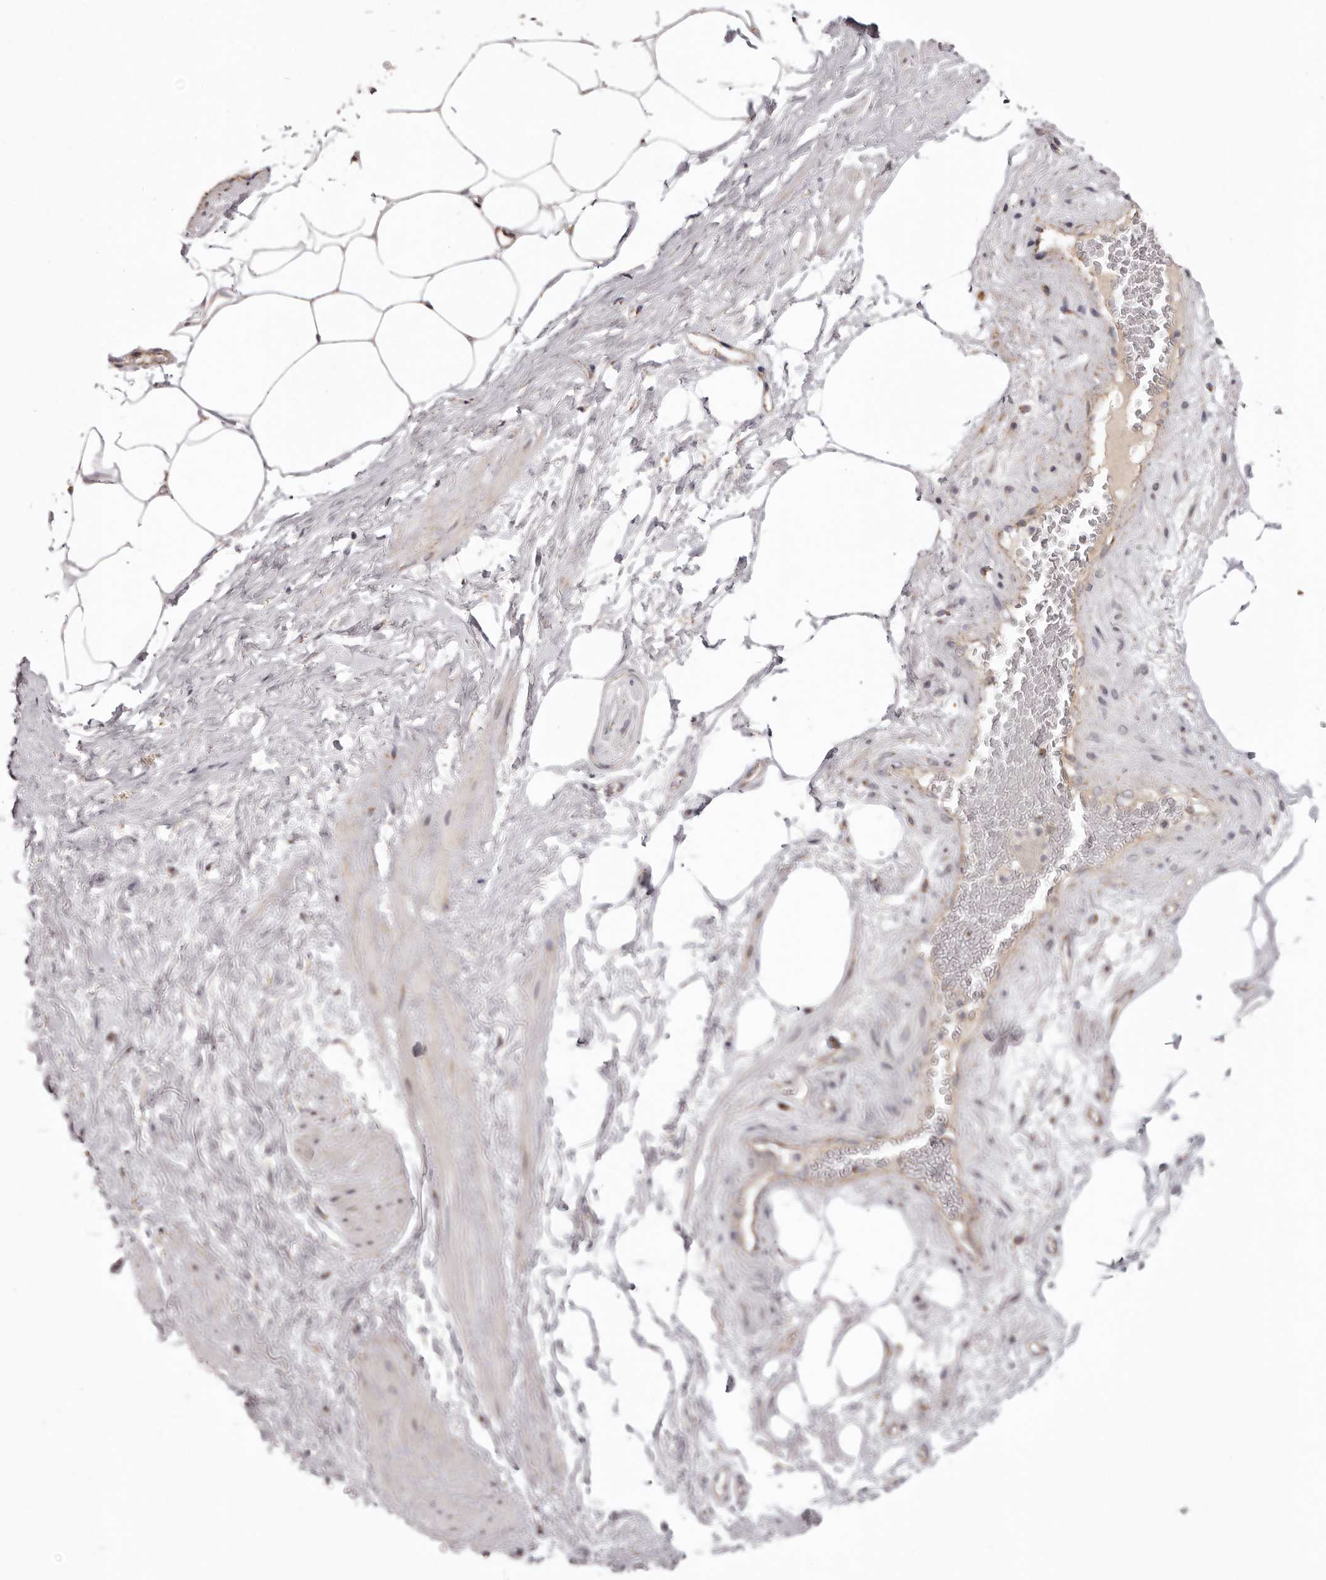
{"staining": {"intensity": "negative", "quantity": "none", "location": "none"}, "tissue": "adipose tissue", "cell_type": "Adipocytes", "image_type": "normal", "snomed": [{"axis": "morphology", "description": "Normal tissue, NOS"}, {"axis": "morphology", "description": "Adenocarcinoma, Low grade"}, {"axis": "topography", "description": "Prostate"}, {"axis": "topography", "description": "Peripheral nerve tissue"}], "caption": "DAB immunohistochemical staining of normal human adipose tissue shows no significant staining in adipocytes.", "gene": "CHRM2", "patient": {"sex": "male", "age": 63}}